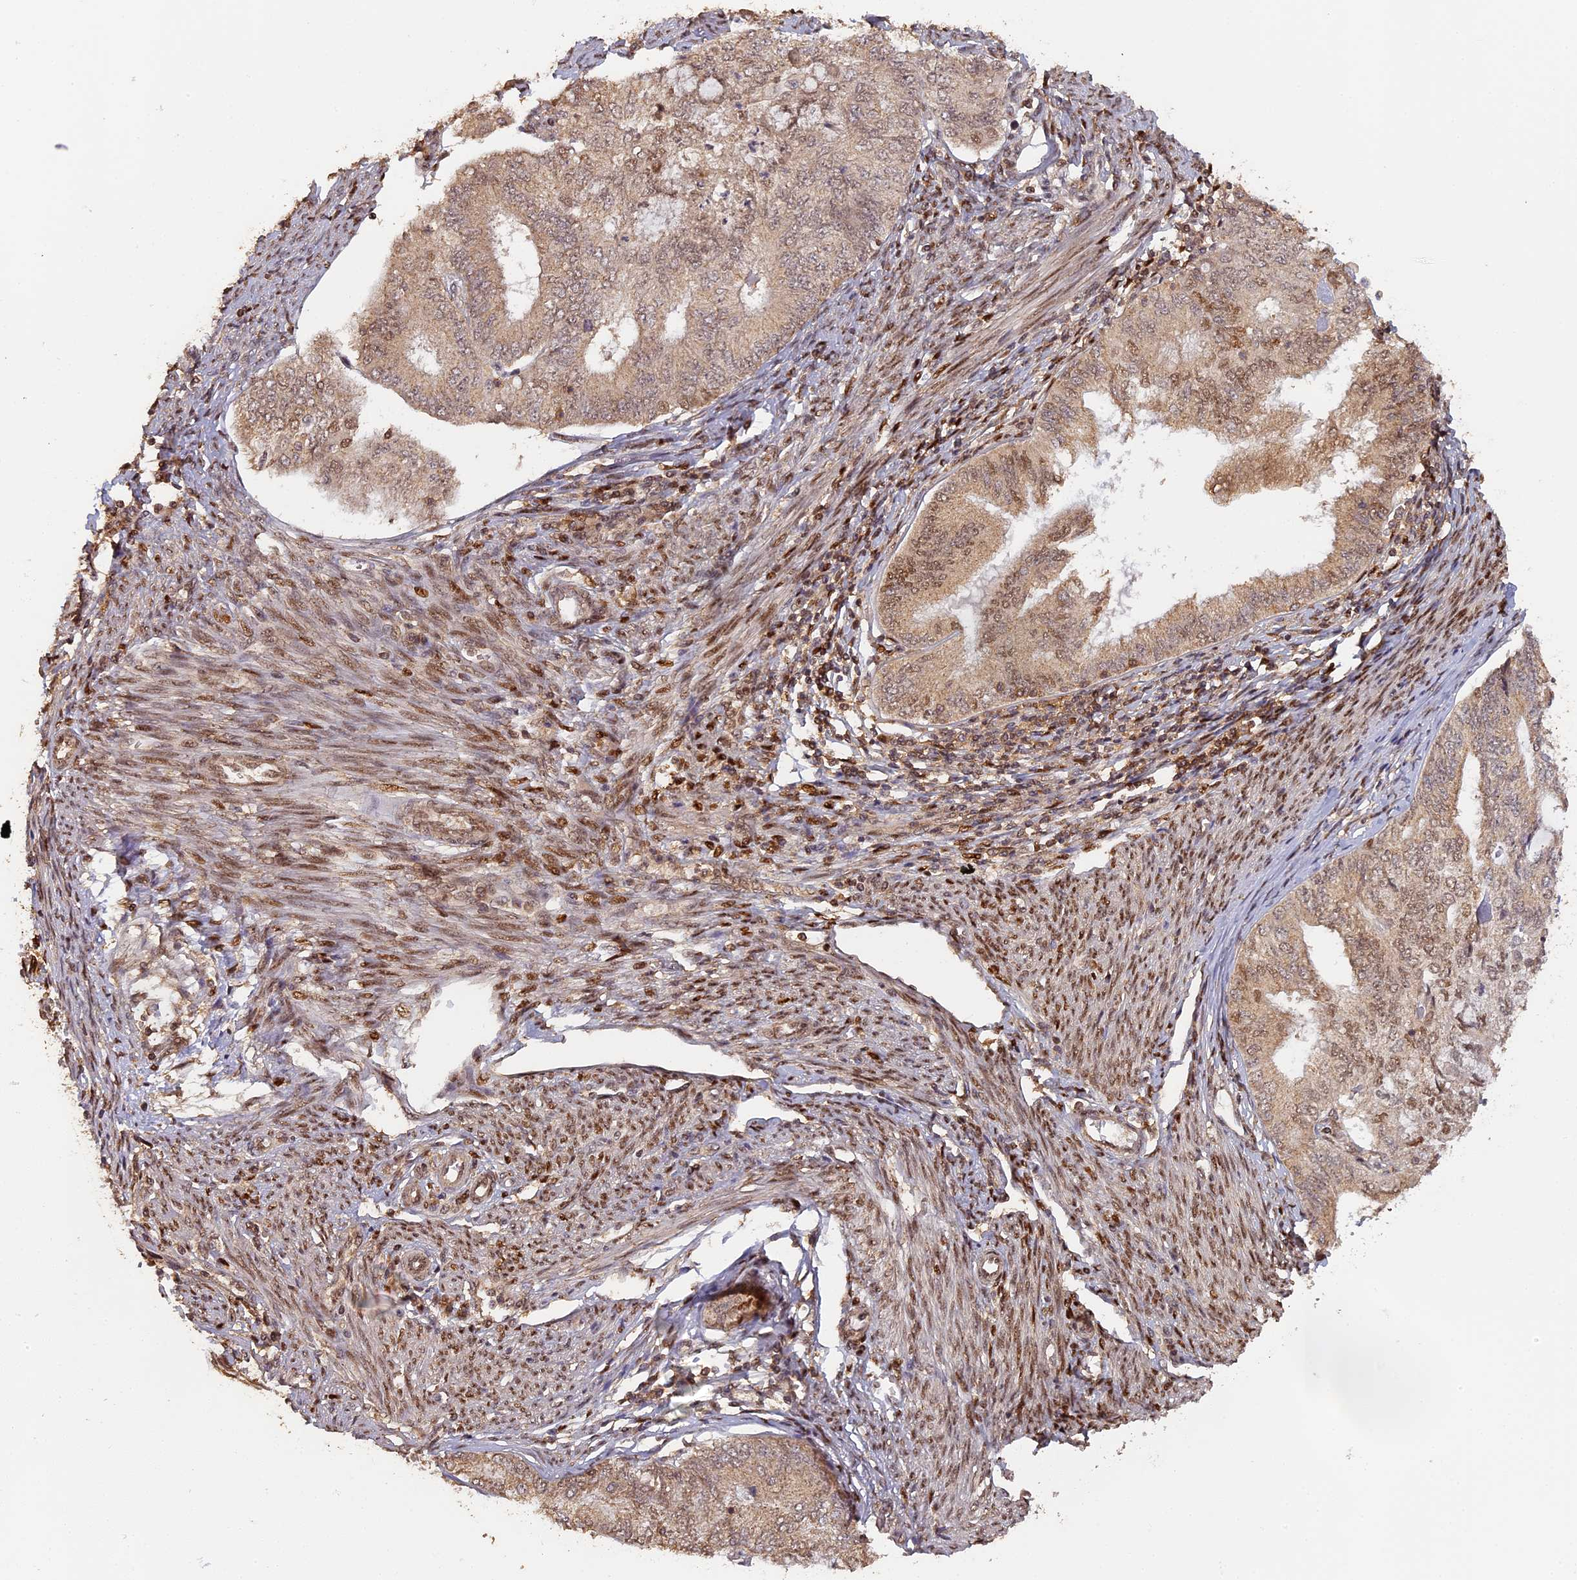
{"staining": {"intensity": "weak", "quantity": "25%-75%", "location": "cytoplasmic/membranous,nuclear"}, "tissue": "endometrial cancer", "cell_type": "Tumor cells", "image_type": "cancer", "snomed": [{"axis": "morphology", "description": "Adenocarcinoma, NOS"}, {"axis": "topography", "description": "Endometrium"}], "caption": "Approximately 25%-75% of tumor cells in endometrial cancer (adenocarcinoma) exhibit weak cytoplasmic/membranous and nuclear protein positivity as visualized by brown immunohistochemical staining.", "gene": "MYBL2", "patient": {"sex": "female", "age": 68}}